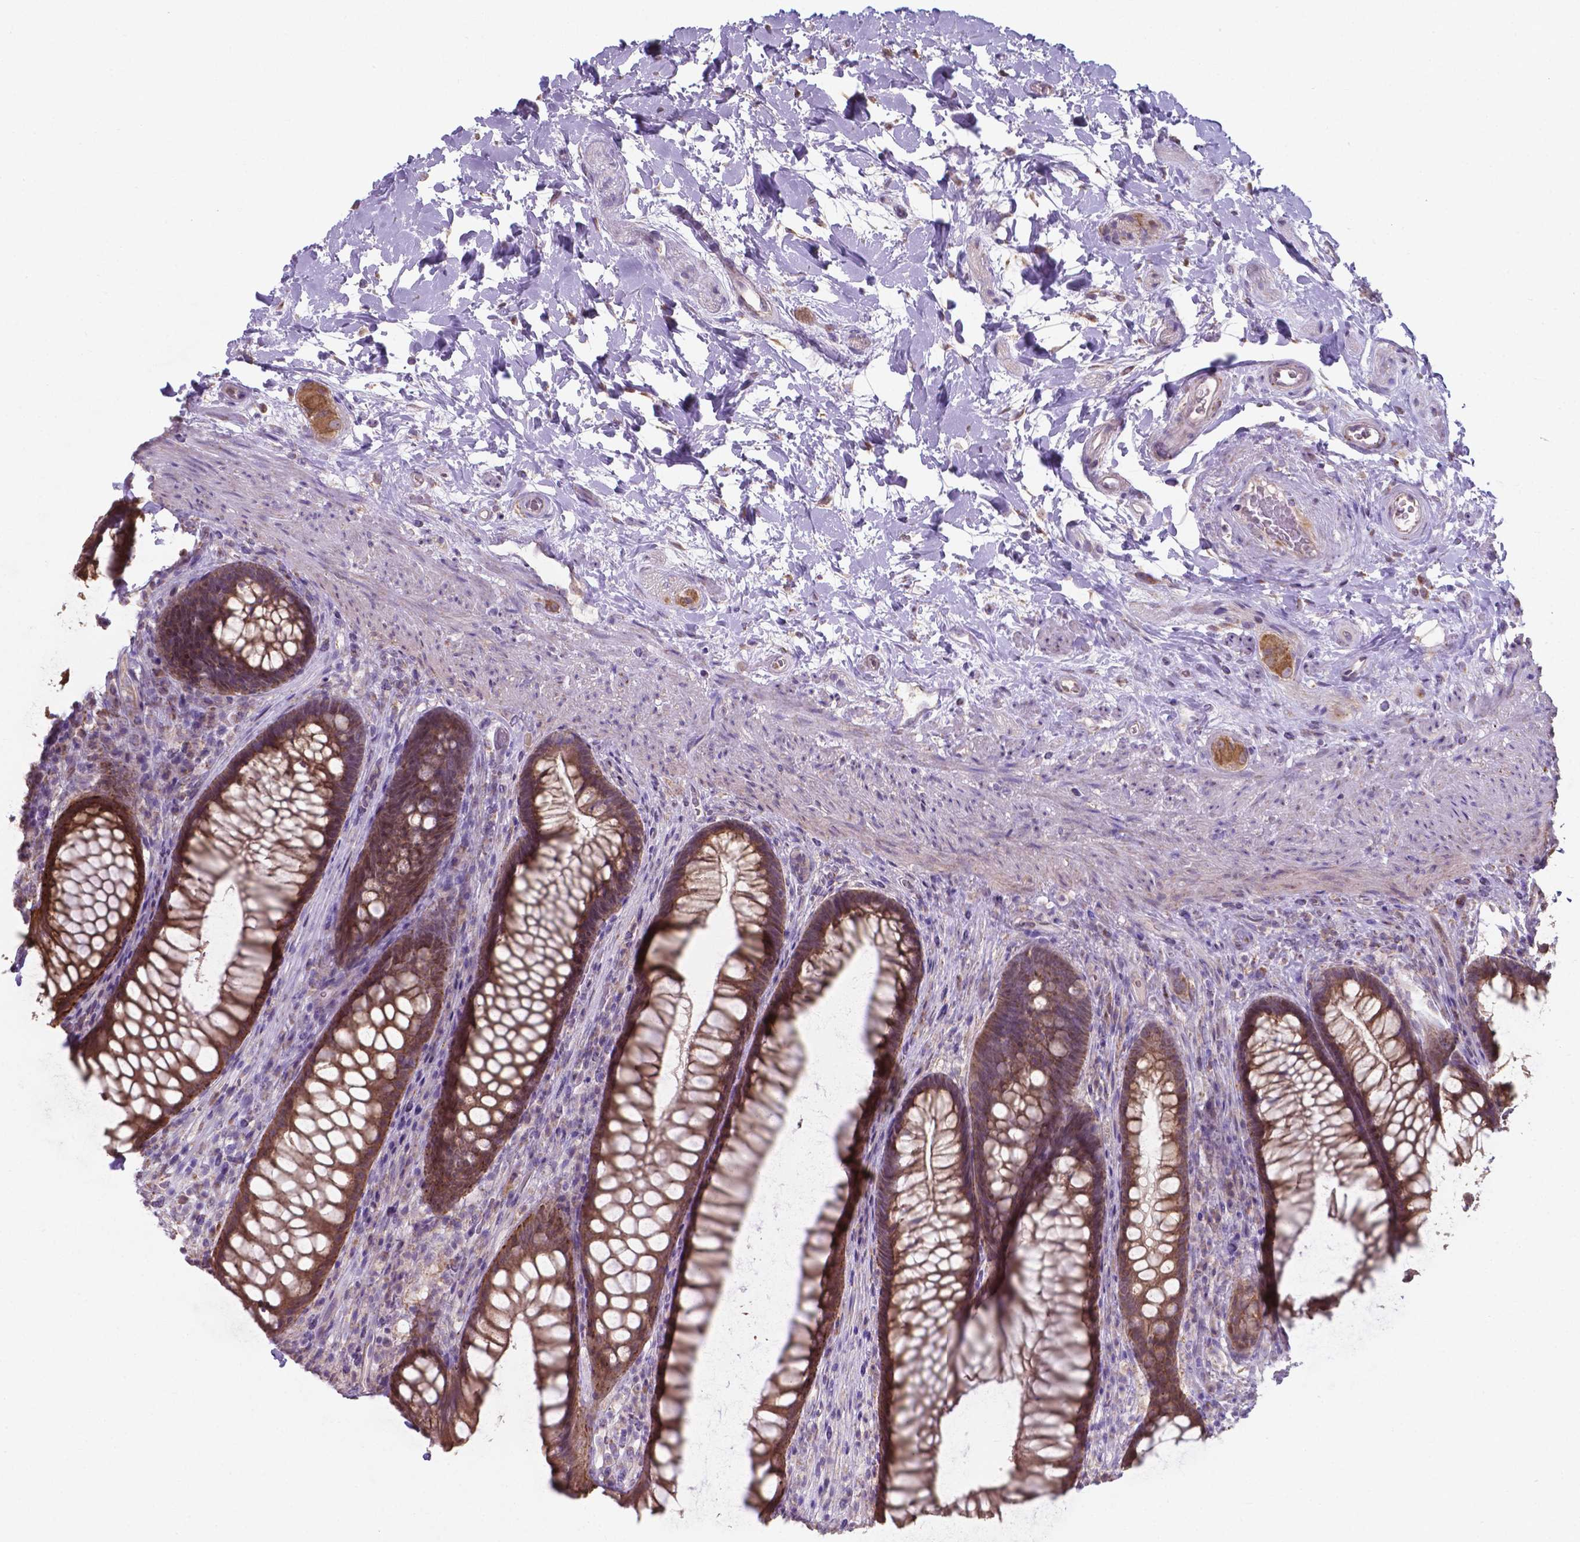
{"staining": {"intensity": "moderate", "quantity": ">75%", "location": "cytoplasmic/membranous"}, "tissue": "rectum", "cell_type": "Glandular cells", "image_type": "normal", "snomed": [{"axis": "morphology", "description": "Normal tissue, NOS"}, {"axis": "topography", "description": "Smooth muscle"}, {"axis": "topography", "description": "Rectum"}], "caption": "Brown immunohistochemical staining in normal human rectum demonstrates moderate cytoplasmic/membranous expression in approximately >75% of glandular cells.", "gene": "FAM114A1", "patient": {"sex": "male", "age": 53}}